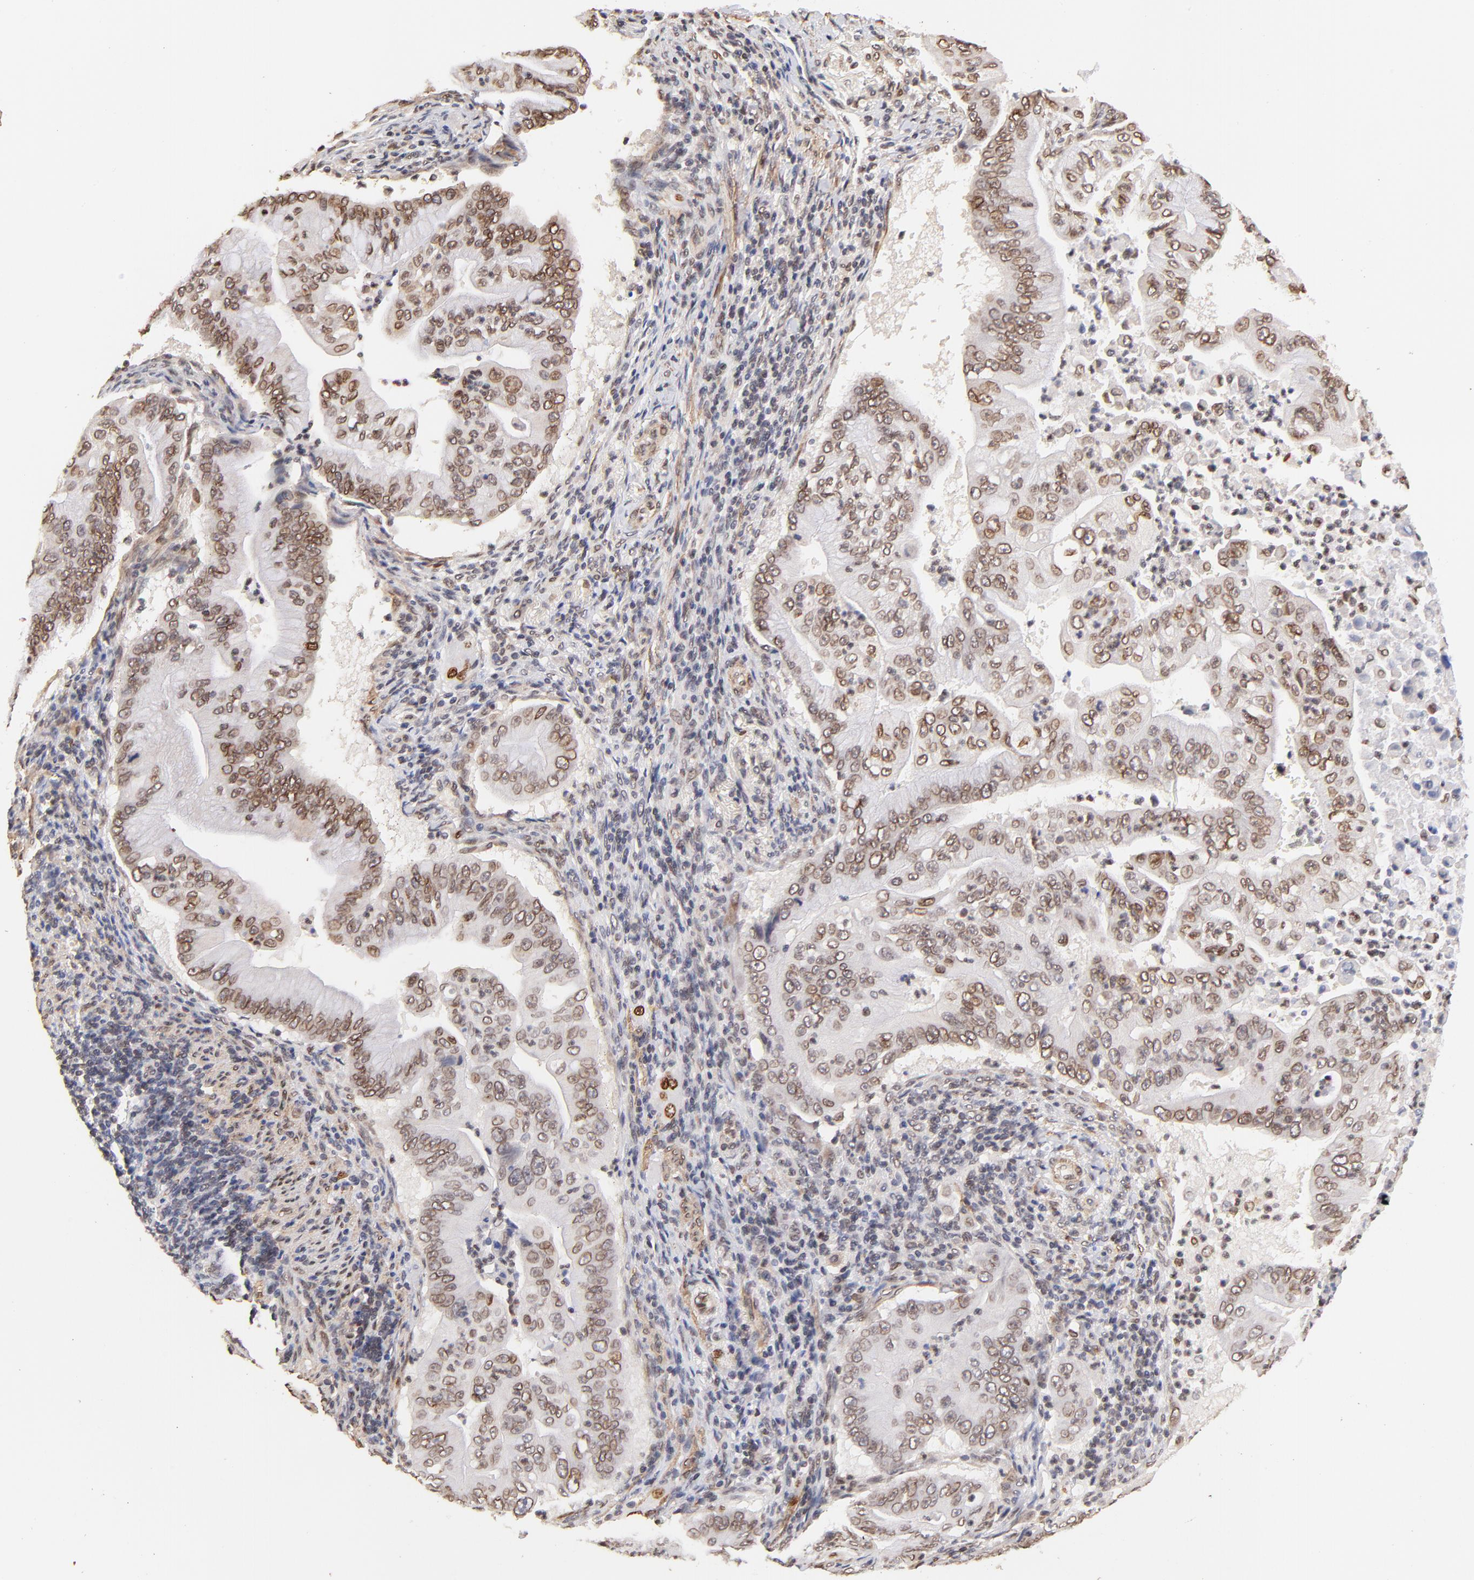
{"staining": {"intensity": "weak", "quantity": ">75%", "location": "cytoplasmic/membranous,nuclear"}, "tissue": "pancreatic cancer", "cell_type": "Tumor cells", "image_type": "cancer", "snomed": [{"axis": "morphology", "description": "Adenocarcinoma, NOS"}, {"axis": "topography", "description": "Pancreas"}], "caption": "An immunohistochemistry photomicrograph of neoplastic tissue is shown. Protein staining in brown labels weak cytoplasmic/membranous and nuclear positivity in pancreatic cancer (adenocarcinoma) within tumor cells. (Stains: DAB in brown, nuclei in blue, Microscopy: brightfield microscopy at high magnification).", "gene": "ZFP92", "patient": {"sex": "male", "age": 62}}